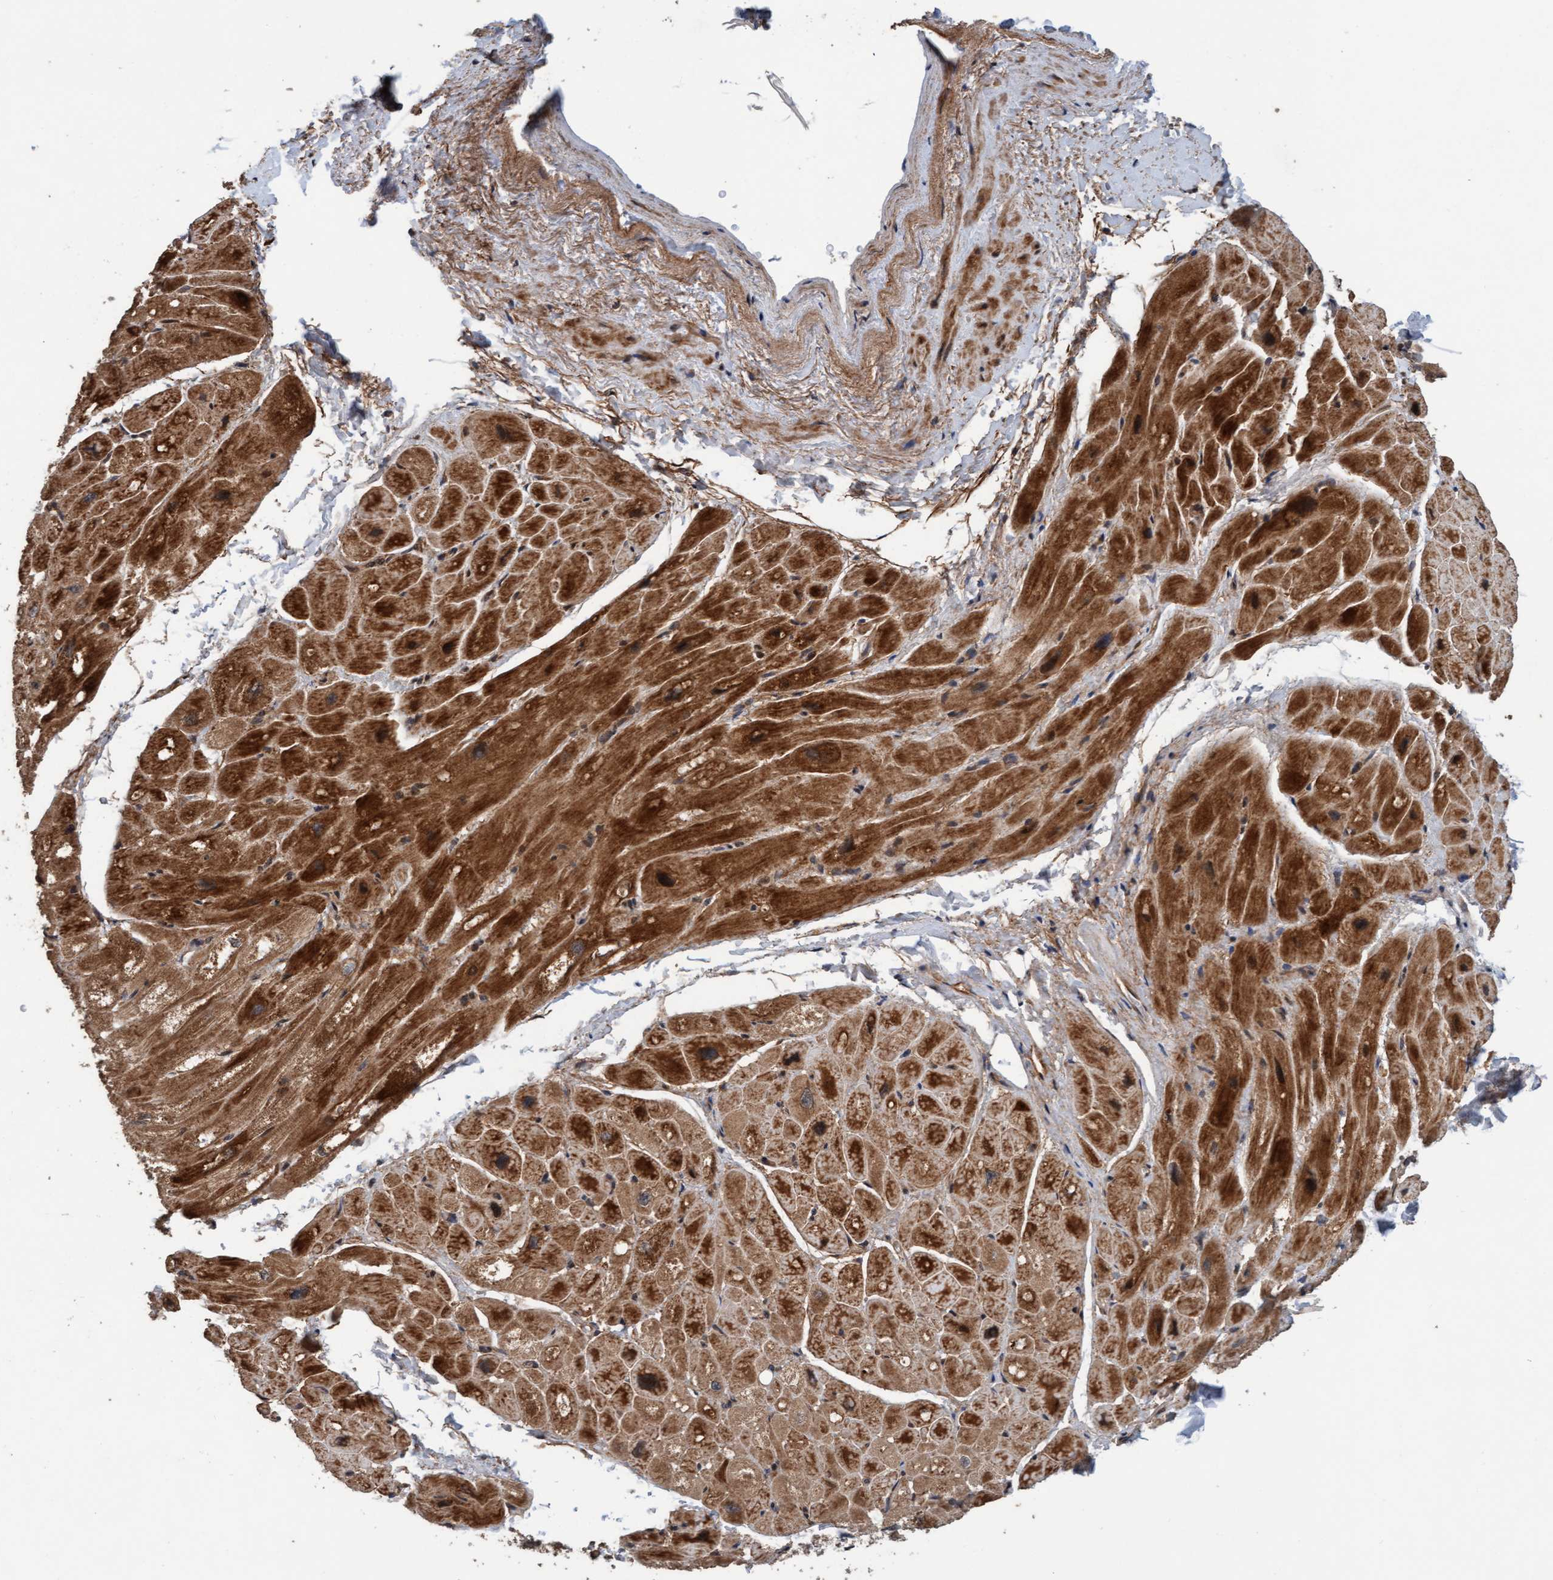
{"staining": {"intensity": "strong", "quantity": ">75%", "location": "cytoplasmic/membranous"}, "tissue": "heart muscle", "cell_type": "Cardiomyocytes", "image_type": "normal", "snomed": [{"axis": "morphology", "description": "Normal tissue, NOS"}, {"axis": "topography", "description": "Heart"}], "caption": "High-power microscopy captured an IHC micrograph of benign heart muscle, revealing strong cytoplasmic/membranous expression in approximately >75% of cardiomyocytes. The staining was performed using DAB (3,3'-diaminobenzidine) to visualize the protein expression in brown, while the nuclei were stained in blue with hematoxylin (Magnification: 20x).", "gene": "MLXIP", "patient": {"sex": "male", "age": 49}}